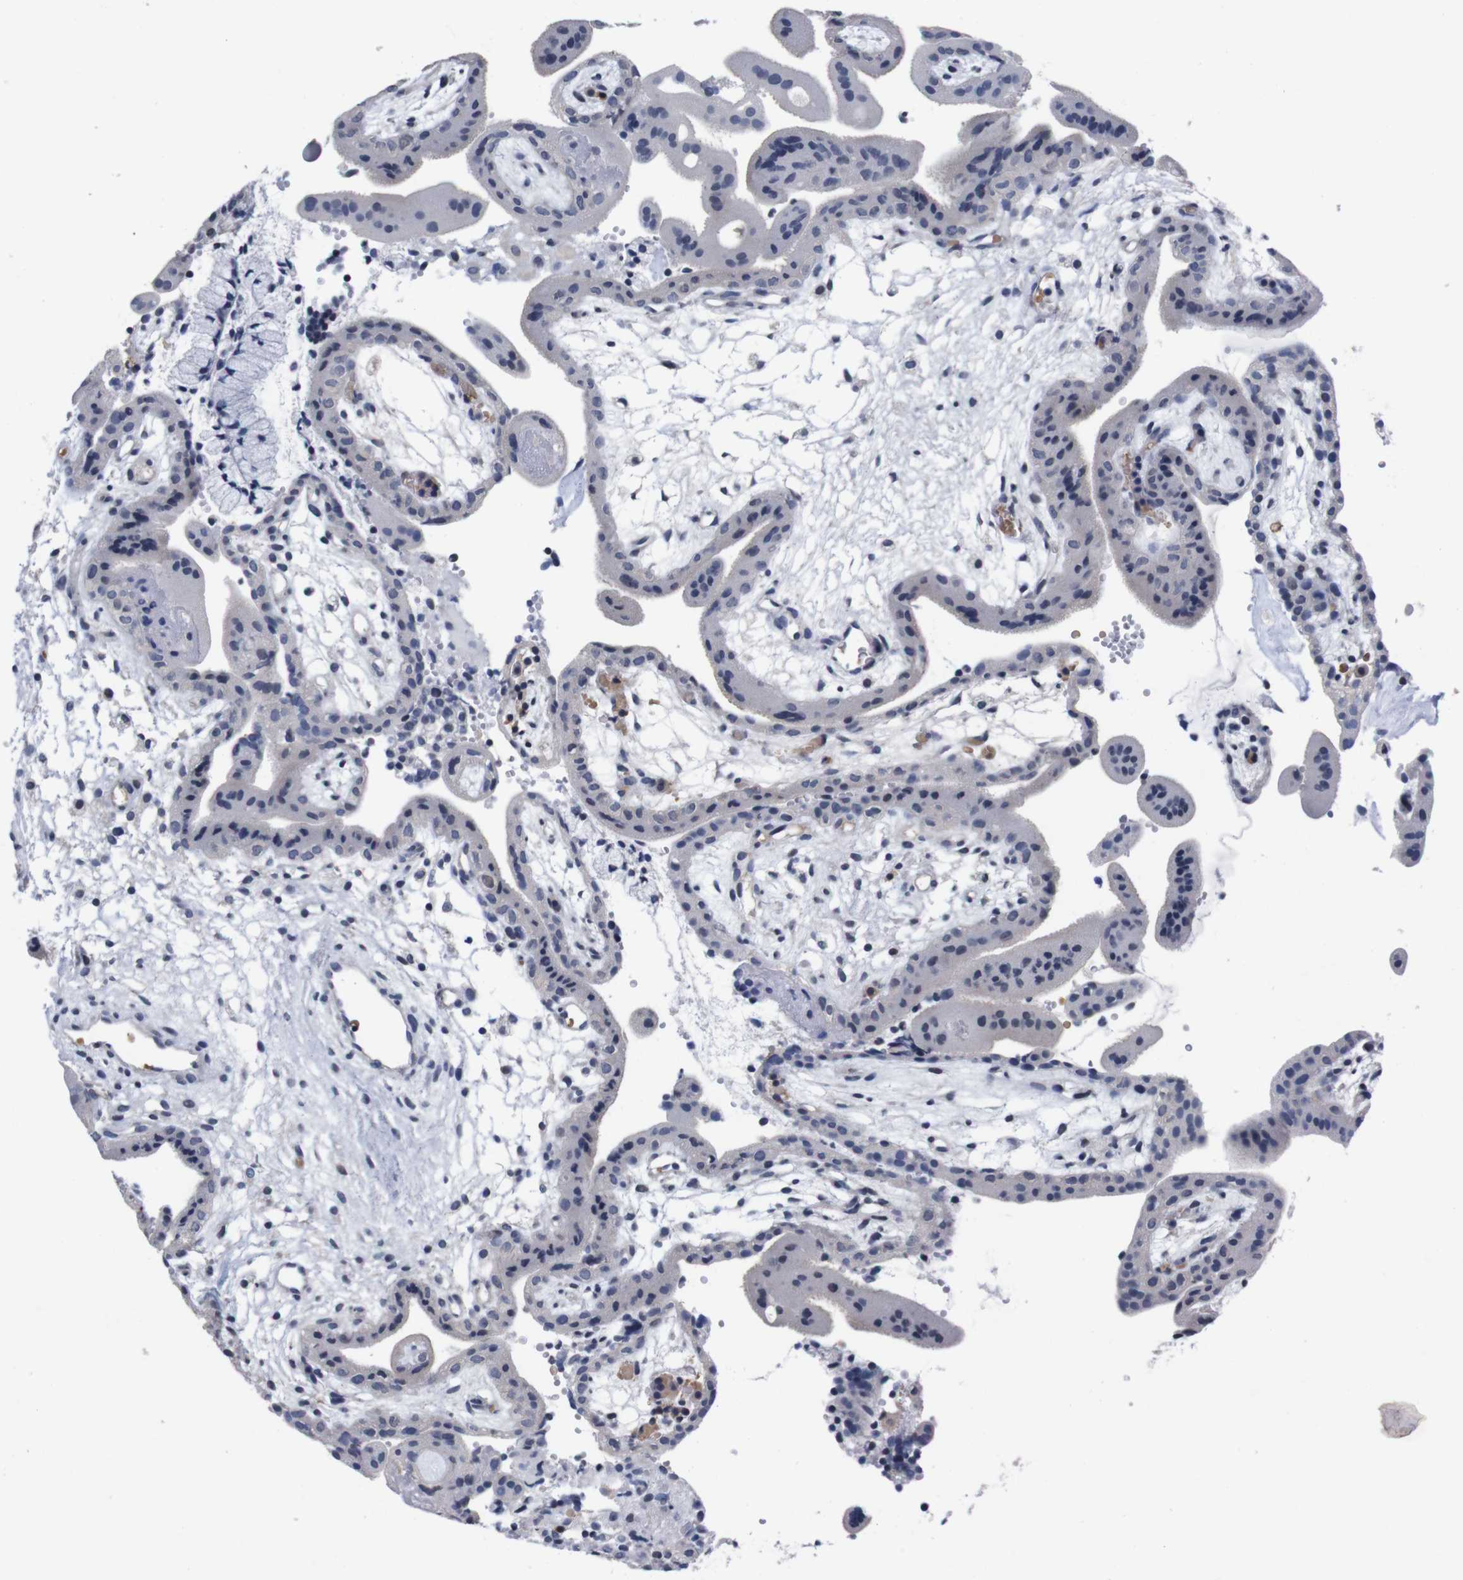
{"staining": {"intensity": "negative", "quantity": "none", "location": "none"}, "tissue": "placenta", "cell_type": "Trophoblastic cells", "image_type": "normal", "snomed": [{"axis": "morphology", "description": "Normal tissue, NOS"}, {"axis": "topography", "description": "Placenta"}], "caption": "Trophoblastic cells show no significant protein positivity in normal placenta. Brightfield microscopy of IHC stained with DAB (3,3'-diaminobenzidine) (brown) and hematoxylin (blue), captured at high magnification.", "gene": "TNFRSF21", "patient": {"sex": "female", "age": 18}}